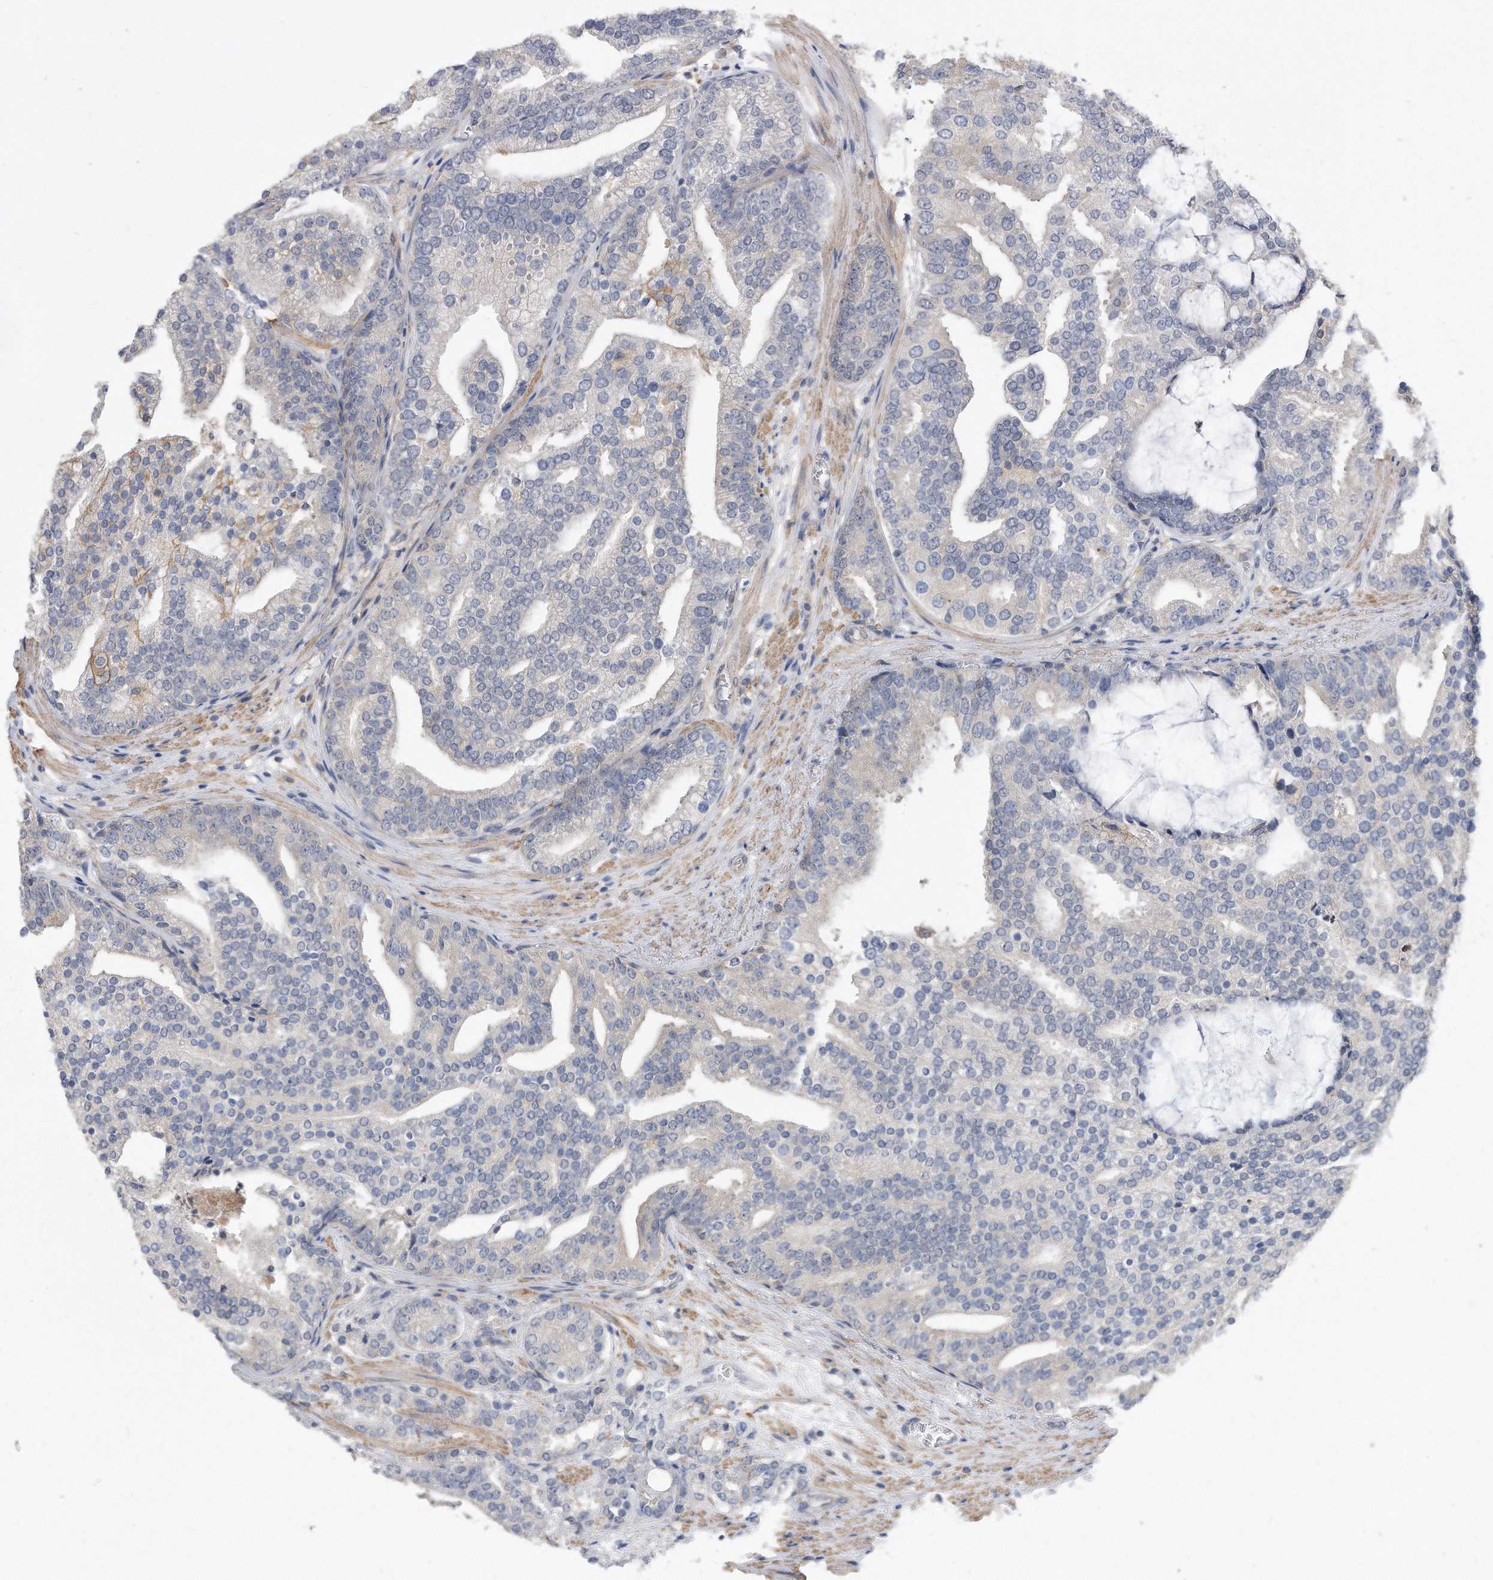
{"staining": {"intensity": "negative", "quantity": "none", "location": "none"}, "tissue": "prostate cancer", "cell_type": "Tumor cells", "image_type": "cancer", "snomed": [{"axis": "morphology", "description": "Adenocarcinoma, Low grade"}, {"axis": "topography", "description": "Prostate"}], "caption": "Prostate cancer stained for a protein using IHC demonstrates no expression tumor cells.", "gene": "TCP1", "patient": {"sex": "male", "age": 67}}